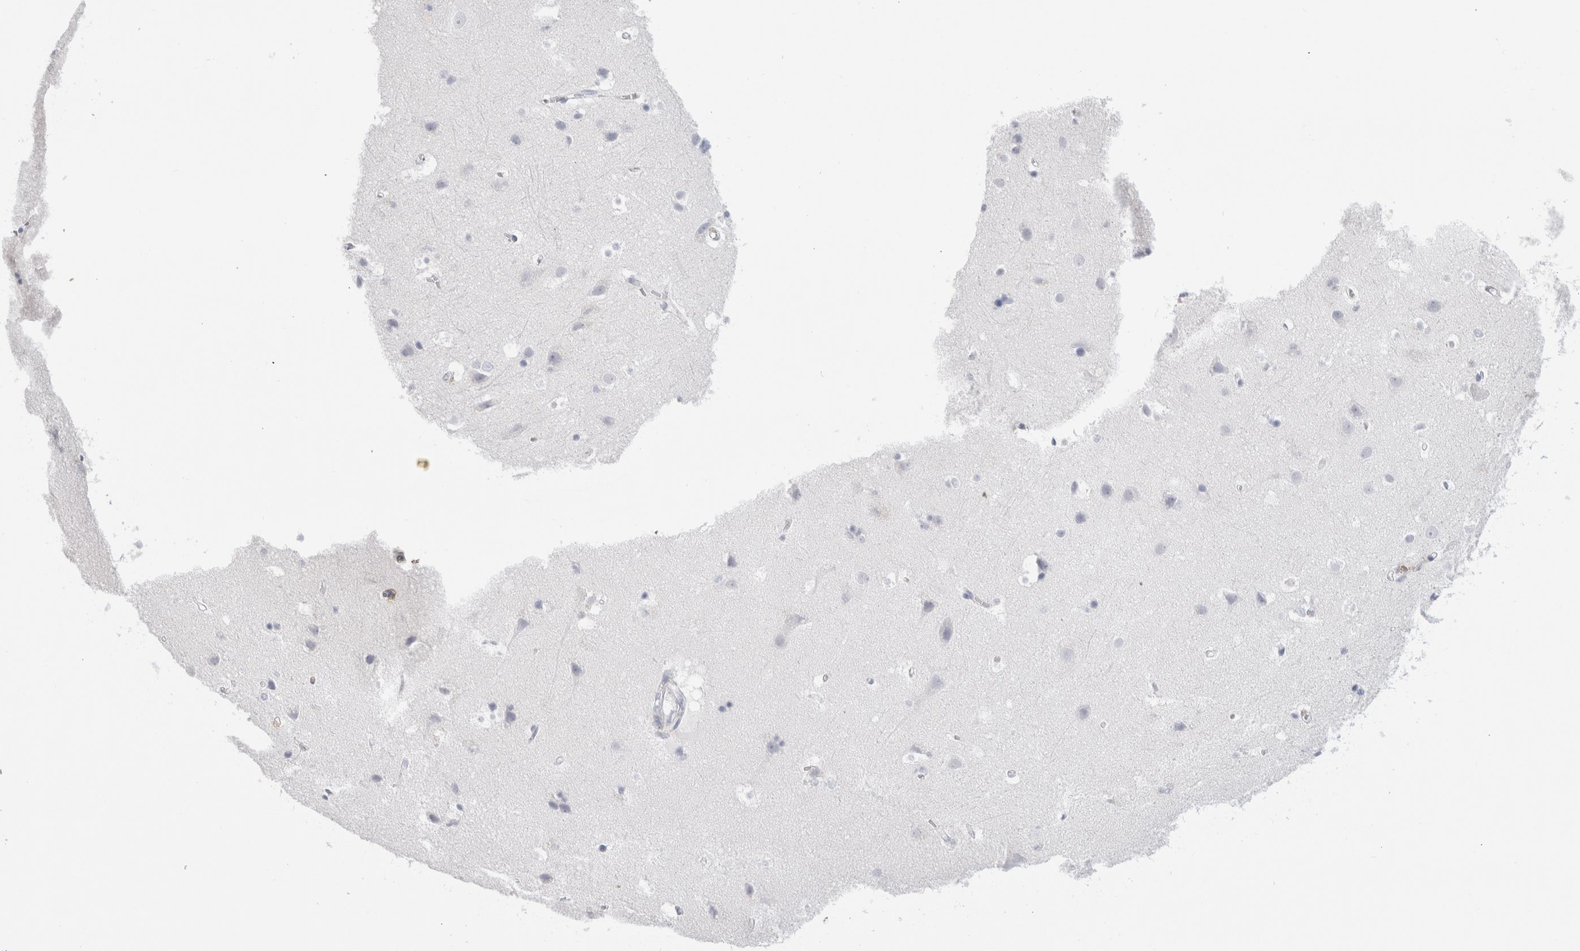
{"staining": {"intensity": "negative", "quantity": "none", "location": "none"}, "tissue": "cerebral cortex", "cell_type": "Endothelial cells", "image_type": "normal", "snomed": [{"axis": "morphology", "description": "Normal tissue, NOS"}, {"axis": "topography", "description": "Cerebral cortex"}], "caption": "Immunohistochemistry photomicrograph of benign cerebral cortex stained for a protein (brown), which demonstrates no staining in endothelial cells.", "gene": "CD38", "patient": {"sex": "male", "age": 54}}